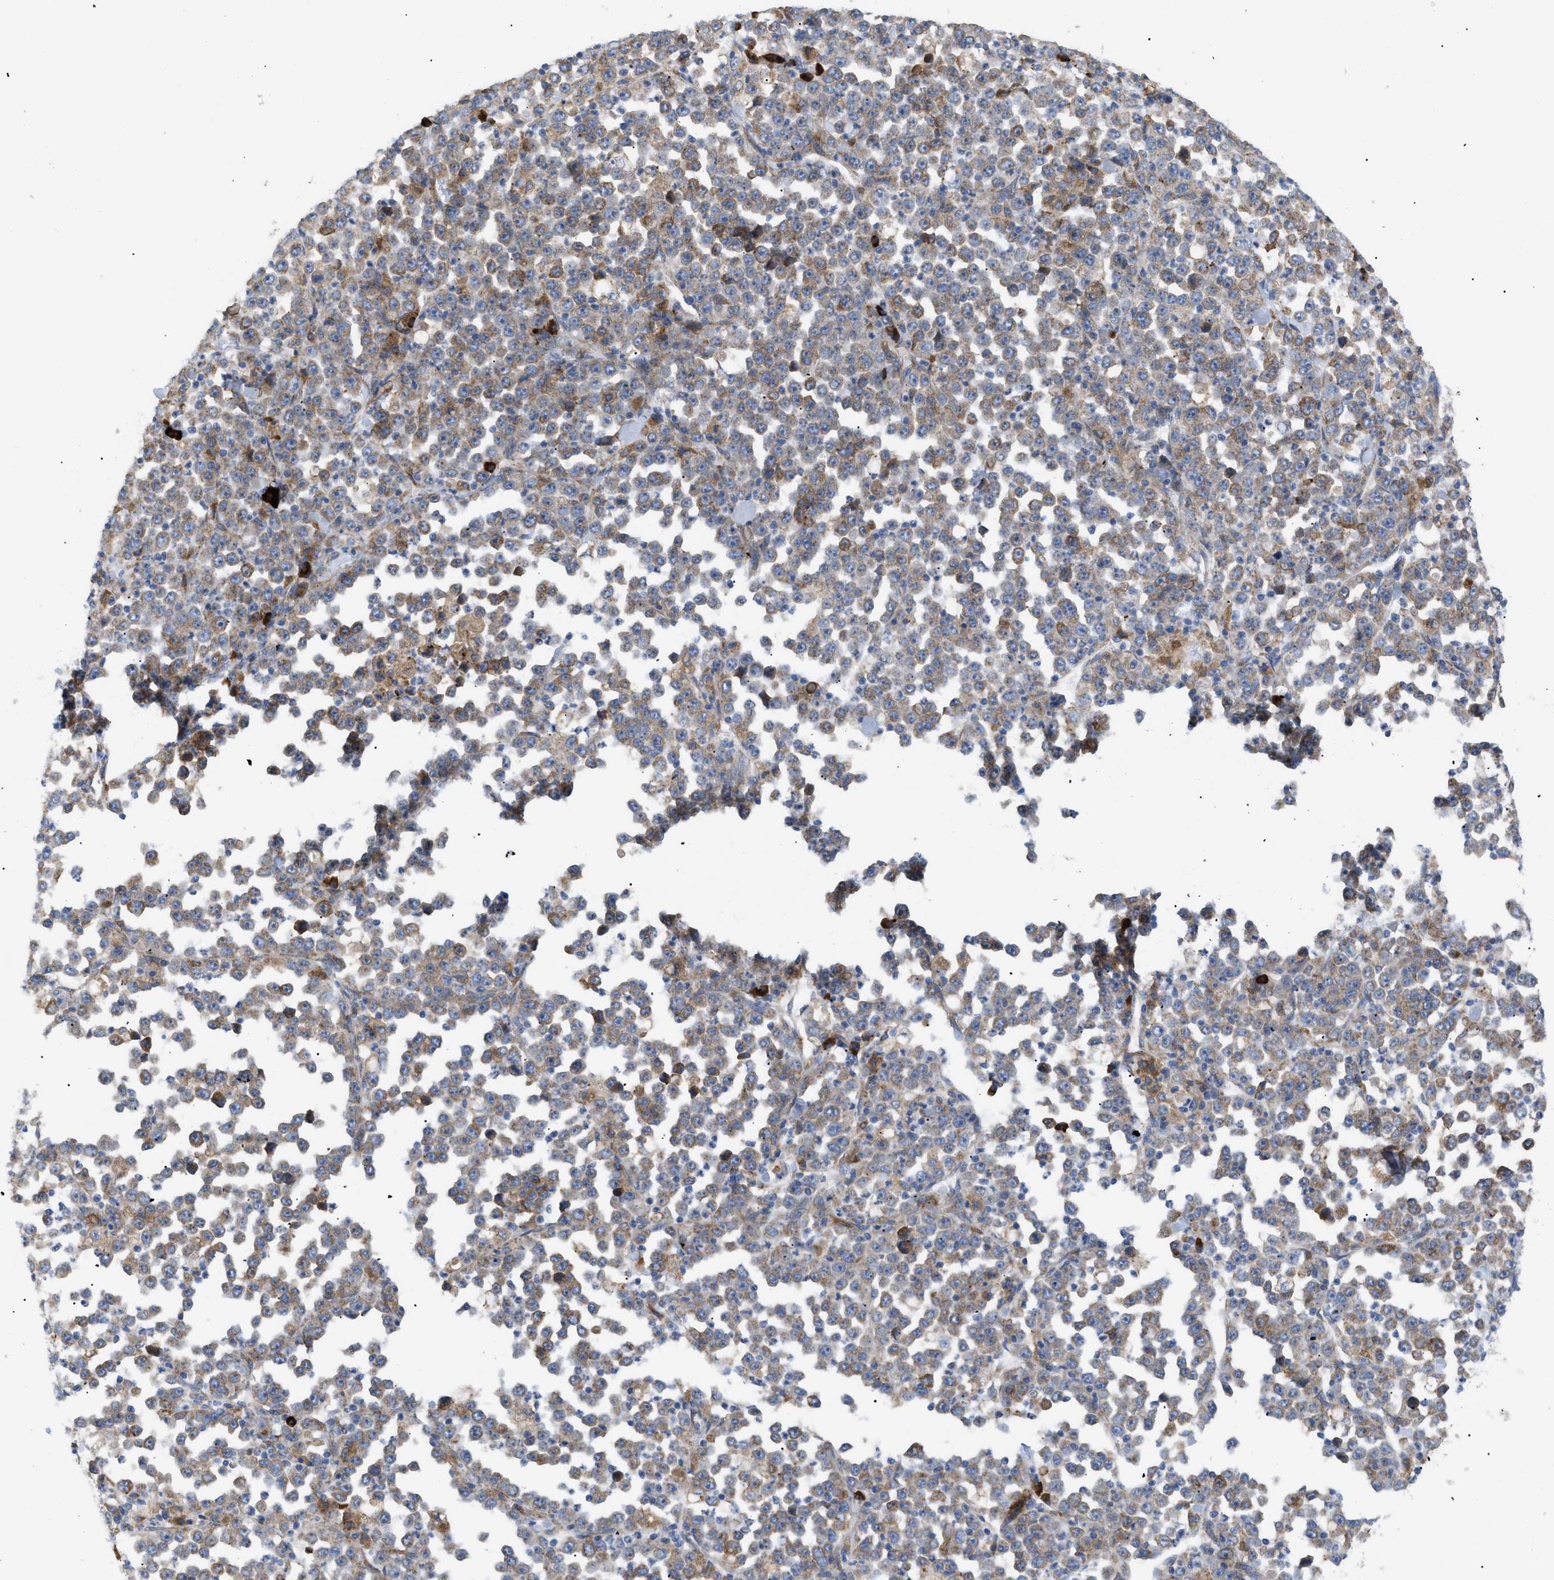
{"staining": {"intensity": "moderate", "quantity": ">75%", "location": "cytoplasmic/membranous"}, "tissue": "stomach cancer", "cell_type": "Tumor cells", "image_type": "cancer", "snomed": [{"axis": "morphology", "description": "Normal tissue, NOS"}, {"axis": "morphology", "description": "Adenocarcinoma, NOS"}, {"axis": "topography", "description": "Stomach, upper"}, {"axis": "topography", "description": "Stomach"}], "caption": "Immunohistochemical staining of human stomach adenocarcinoma reveals medium levels of moderate cytoplasmic/membranous protein expression in approximately >75% of tumor cells. The protein is shown in brown color, while the nuclei are stained blue.", "gene": "SLC50A1", "patient": {"sex": "male", "age": 59}}